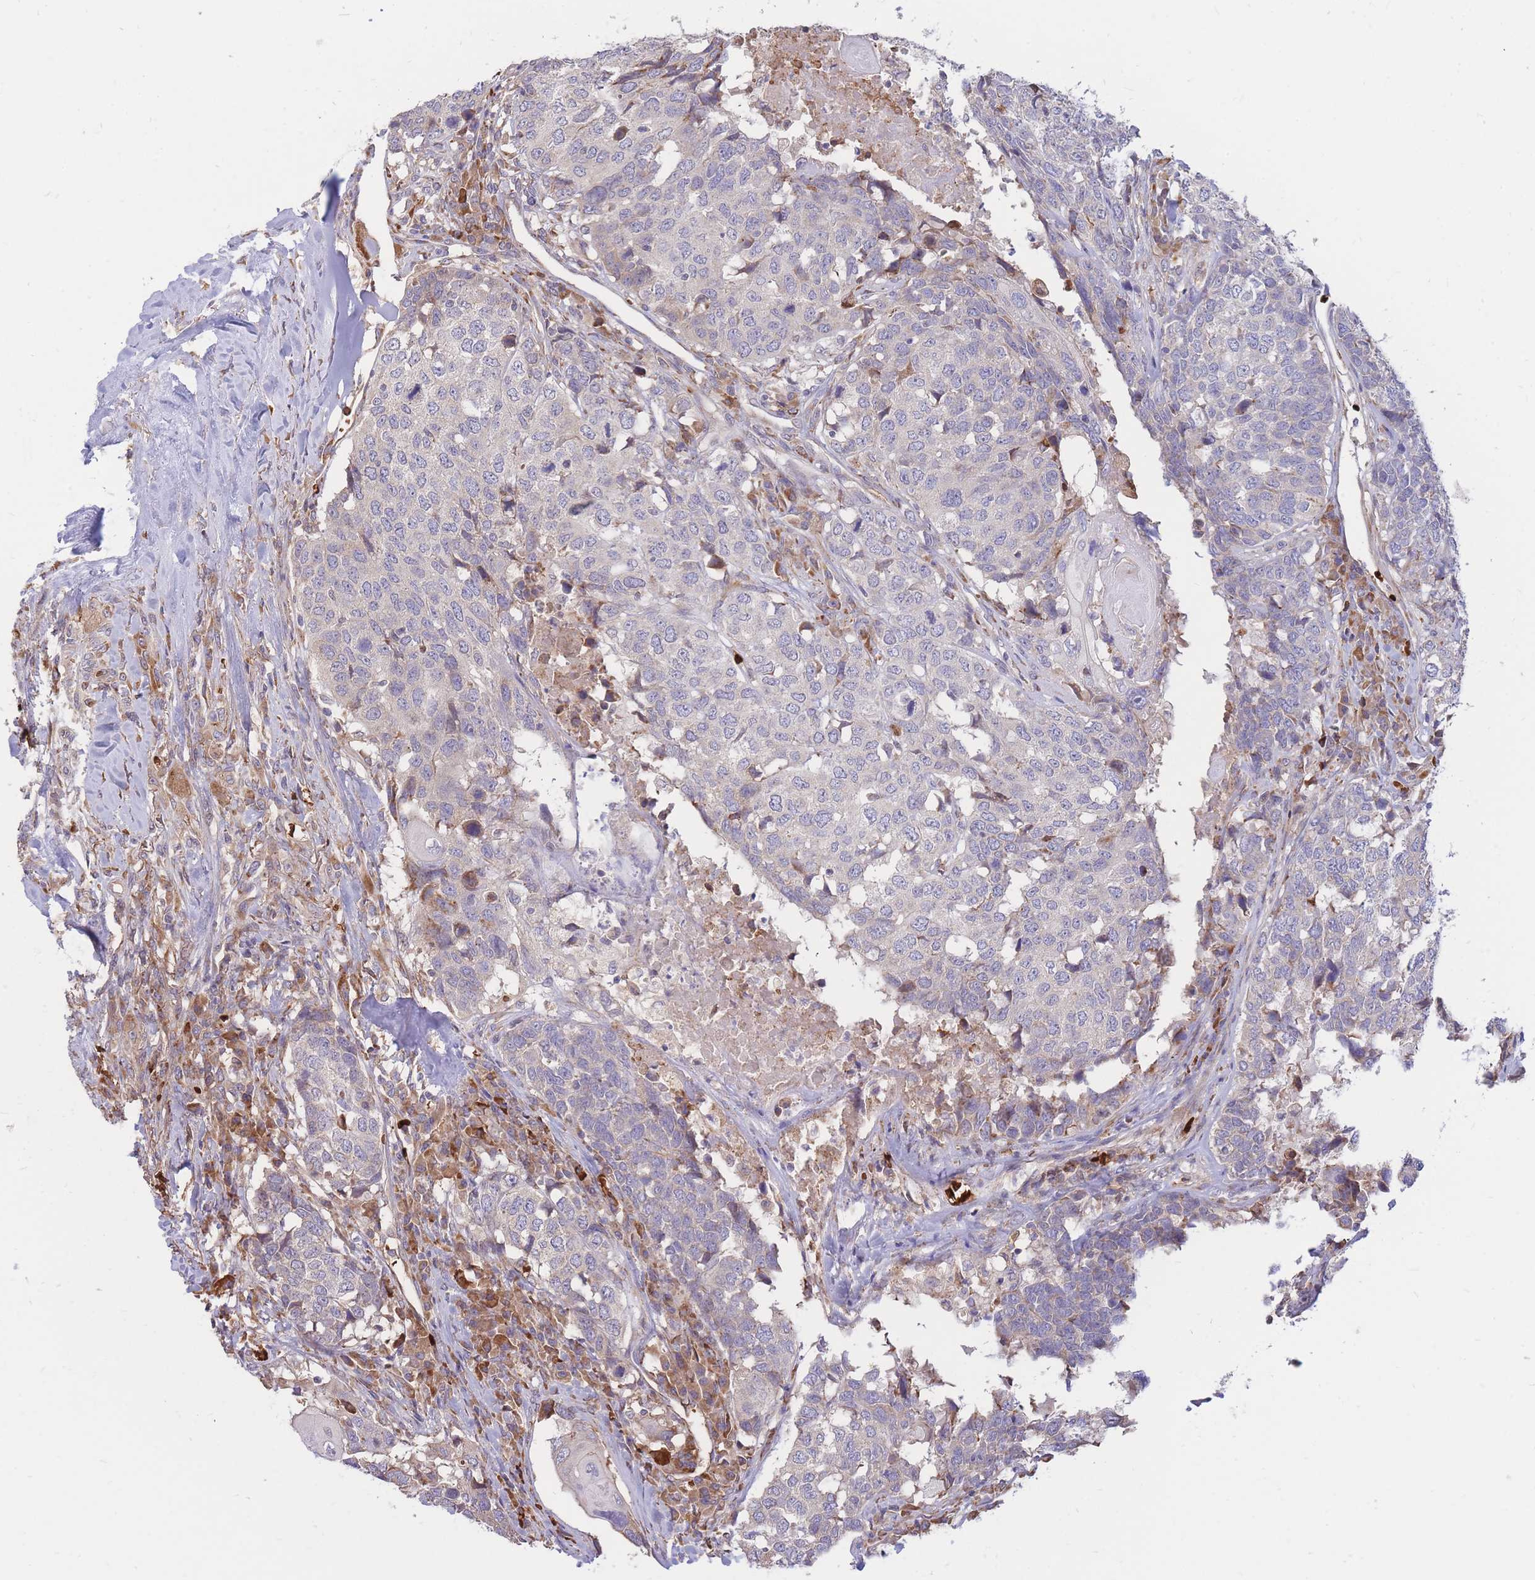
{"staining": {"intensity": "negative", "quantity": "none", "location": "none"}, "tissue": "head and neck cancer", "cell_type": "Tumor cells", "image_type": "cancer", "snomed": [{"axis": "morphology", "description": "Squamous cell carcinoma, NOS"}, {"axis": "topography", "description": "Head-Neck"}], "caption": "IHC photomicrograph of neoplastic tissue: head and neck cancer (squamous cell carcinoma) stained with DAB shows no significant protein staining in tumor cells.", "gene": "ATP10D", "patient": {"sex": "male", "age": 66}}